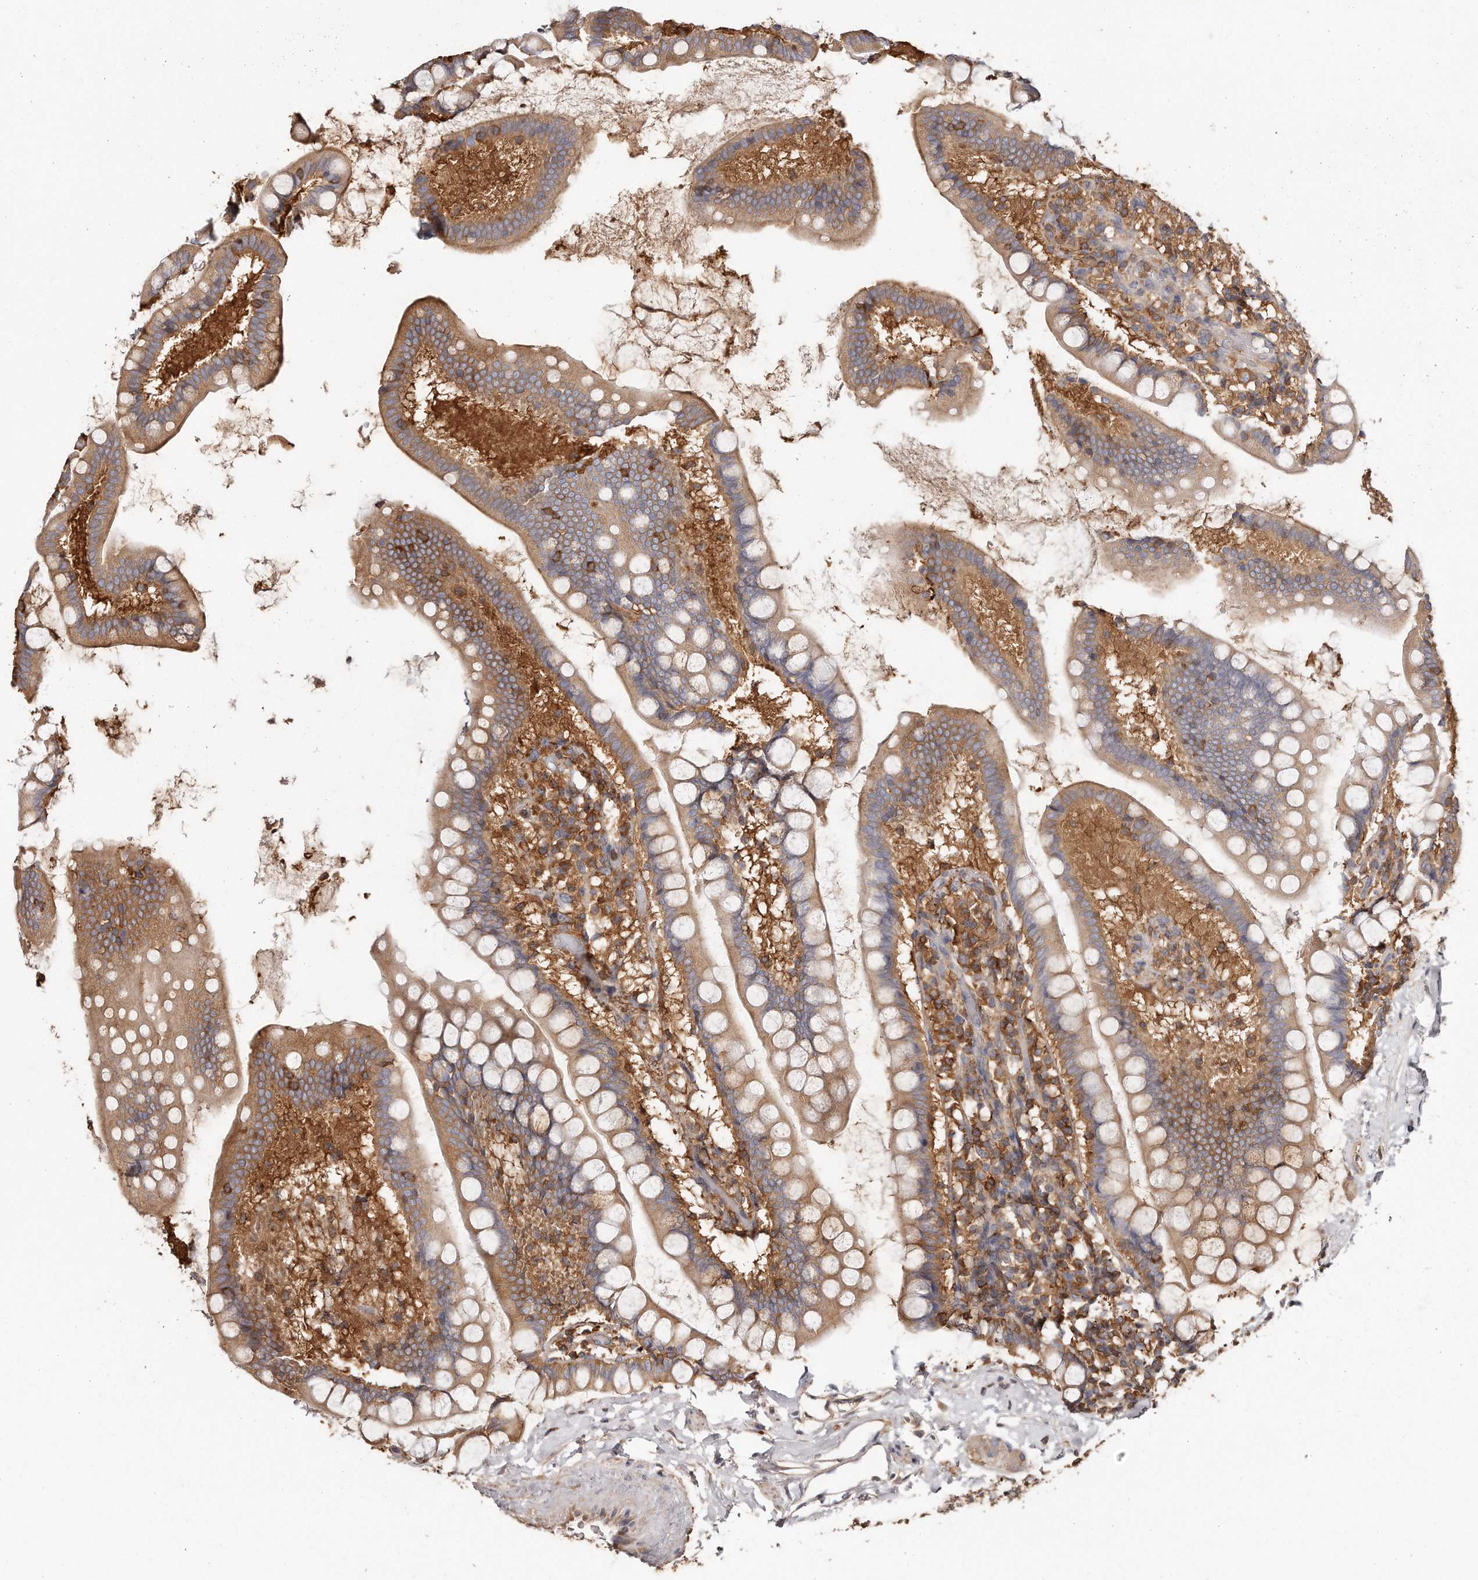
{"staining": {"intensity": "weak", "quantity": ">75%", "location": "cytoplasmic/membranous"}, "tissue": "small intestine", "cell_type": "Glandular cells", "image_type": "normal", "snomed": [{"axis": "morphology", "description": "Normal tissue, NOS"}, {"axis": "topography", "description": "Small intestine"}], "caption": "IHC of benign small intestine displays low levels of weak cytoplasmic/membranous positivity in about >75% of glandular cells.", "gene": "CAP1", "patient": {"sex": "female", "age": 84}}